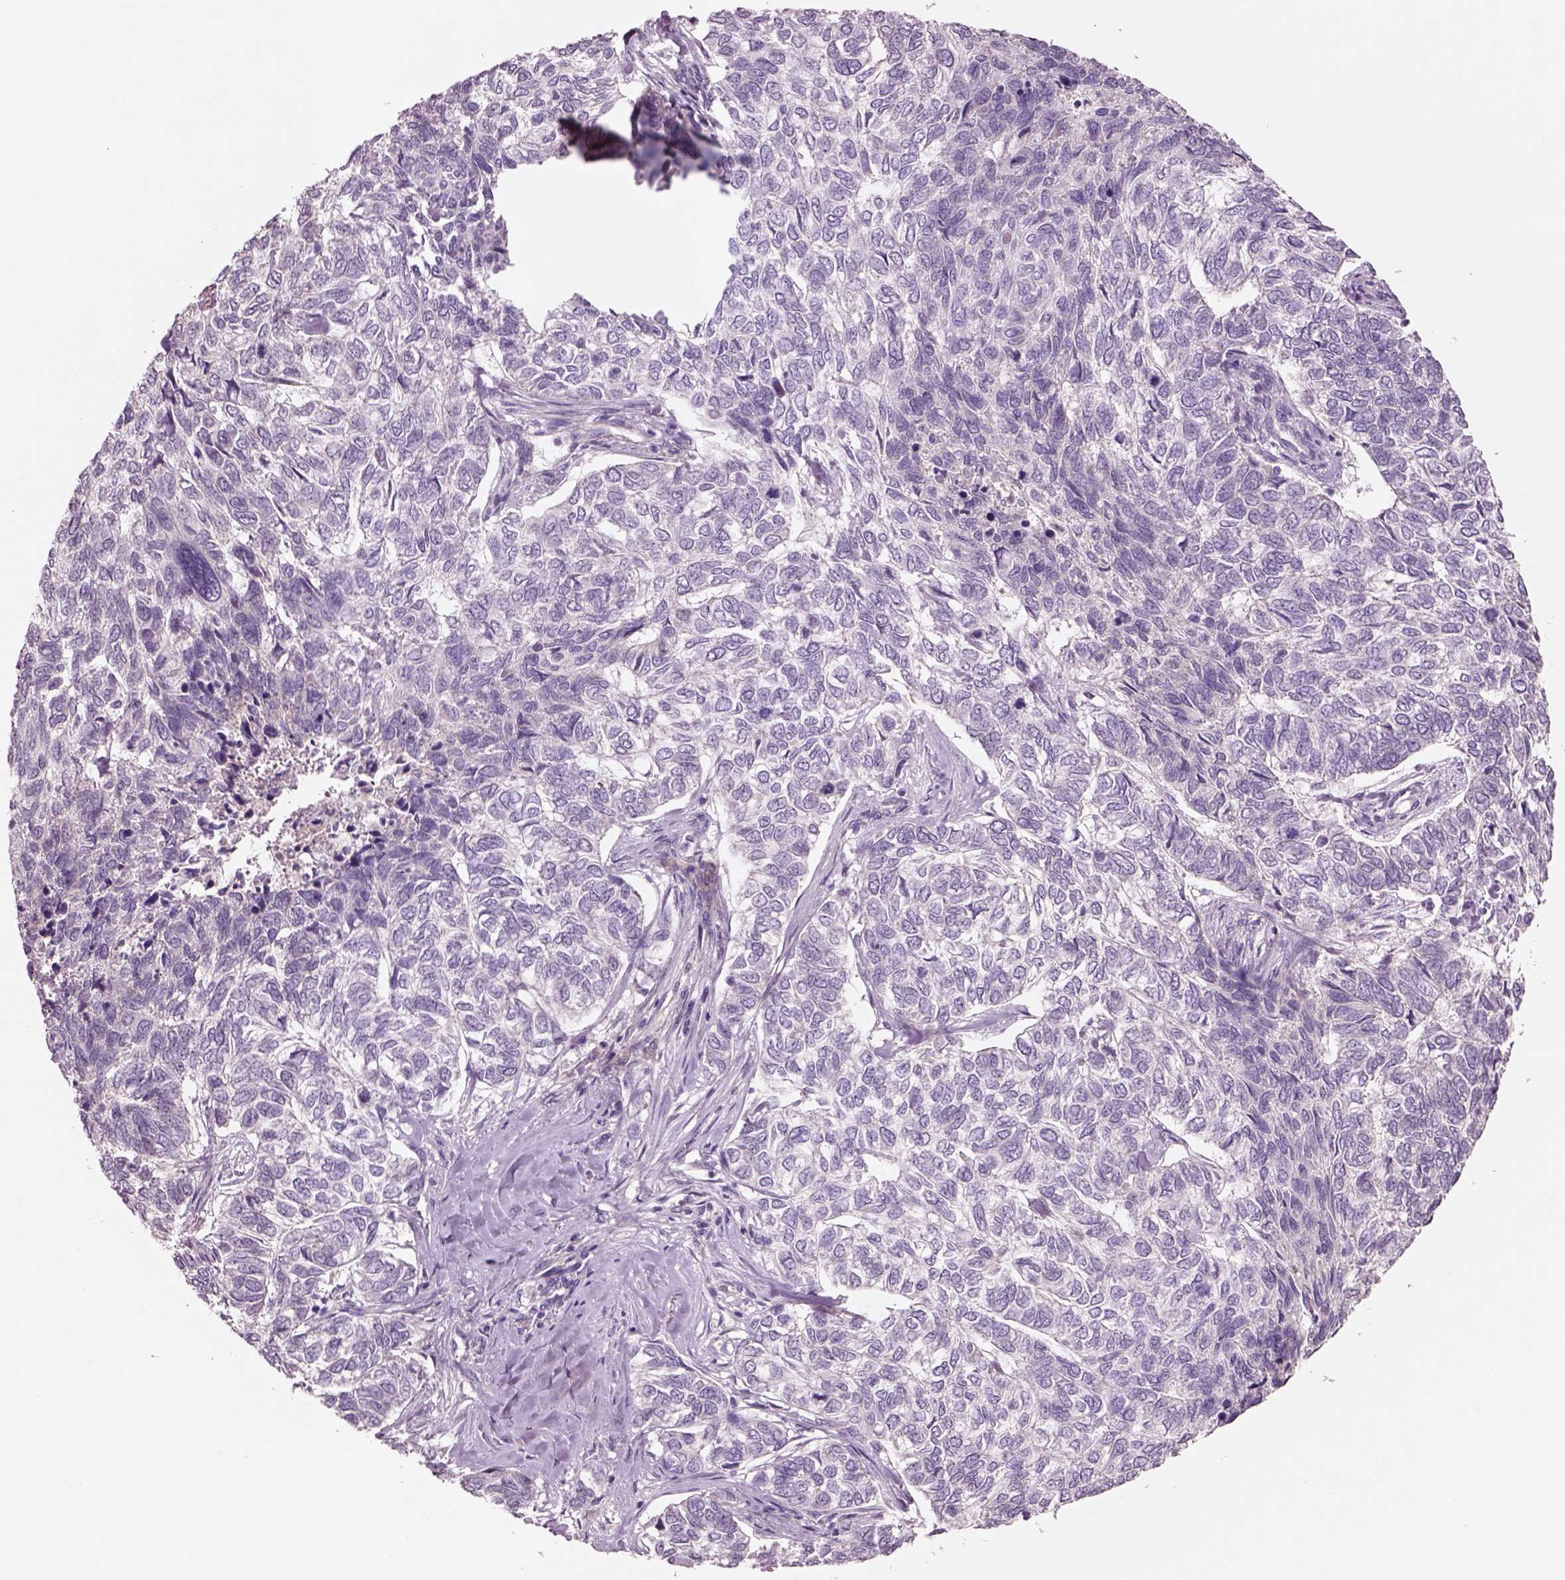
{"staining": {"intensity": "negative", "quantity": "none", "location": "none"}, "tissue": "skin cancer", "cell_type": "Tumor cells", "image_type": "cancer", "snomed": [{"axis": "morphology", "description": "Basal cell carcinoma"}, {"axis": "topography", "description": "Skin"}], "caption": "DAB (3,3'-diaminobenzidine) immunohistochemical staining of human basal cell carcinoma (skin) exhibits no significant expression in tumor cells. (Immunohistochemistry (ihc), brightfield microscopy, high magnification).", "gene": "DUOXA2", "patient": {"sex": "female", "age": 65}}